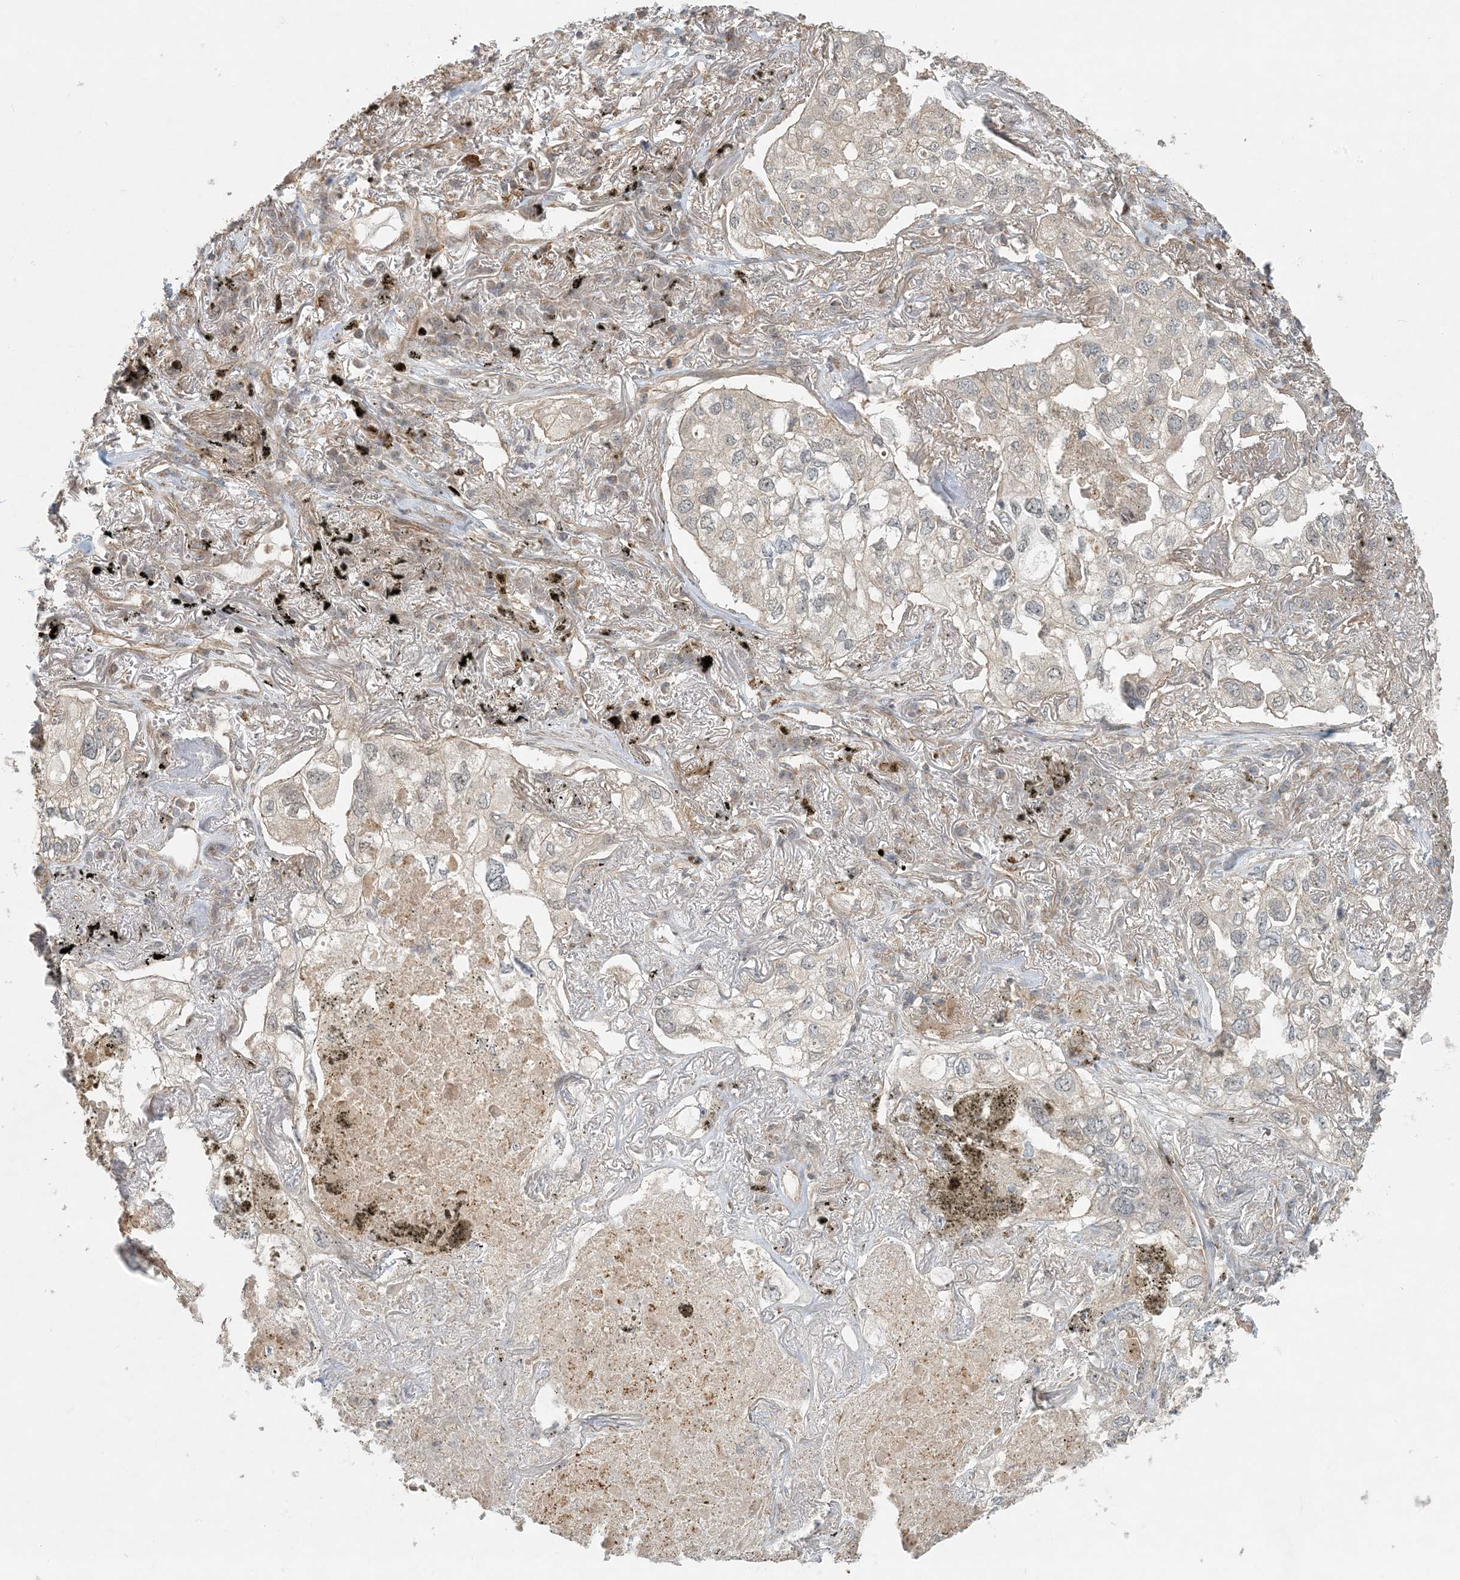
{"staining": {"intensity": "negative", "quantity": "none", "location": "none"}, "tissue": "lung cancer", "cell_type": "Tumor cells", "image_type": "cancer", "snomed": [{"axis": "morphology", "description": "Adenocarcinoma, NOS"}, {"axis": "topography", "description": "Lung"}], "caption": "Human lung cancer stained for a protein using immunohistochemistry (IHC) demonstrates no staining in tumor cells.", "gene": "OBI1", "patient": {"sex": "male", "age": 65}}